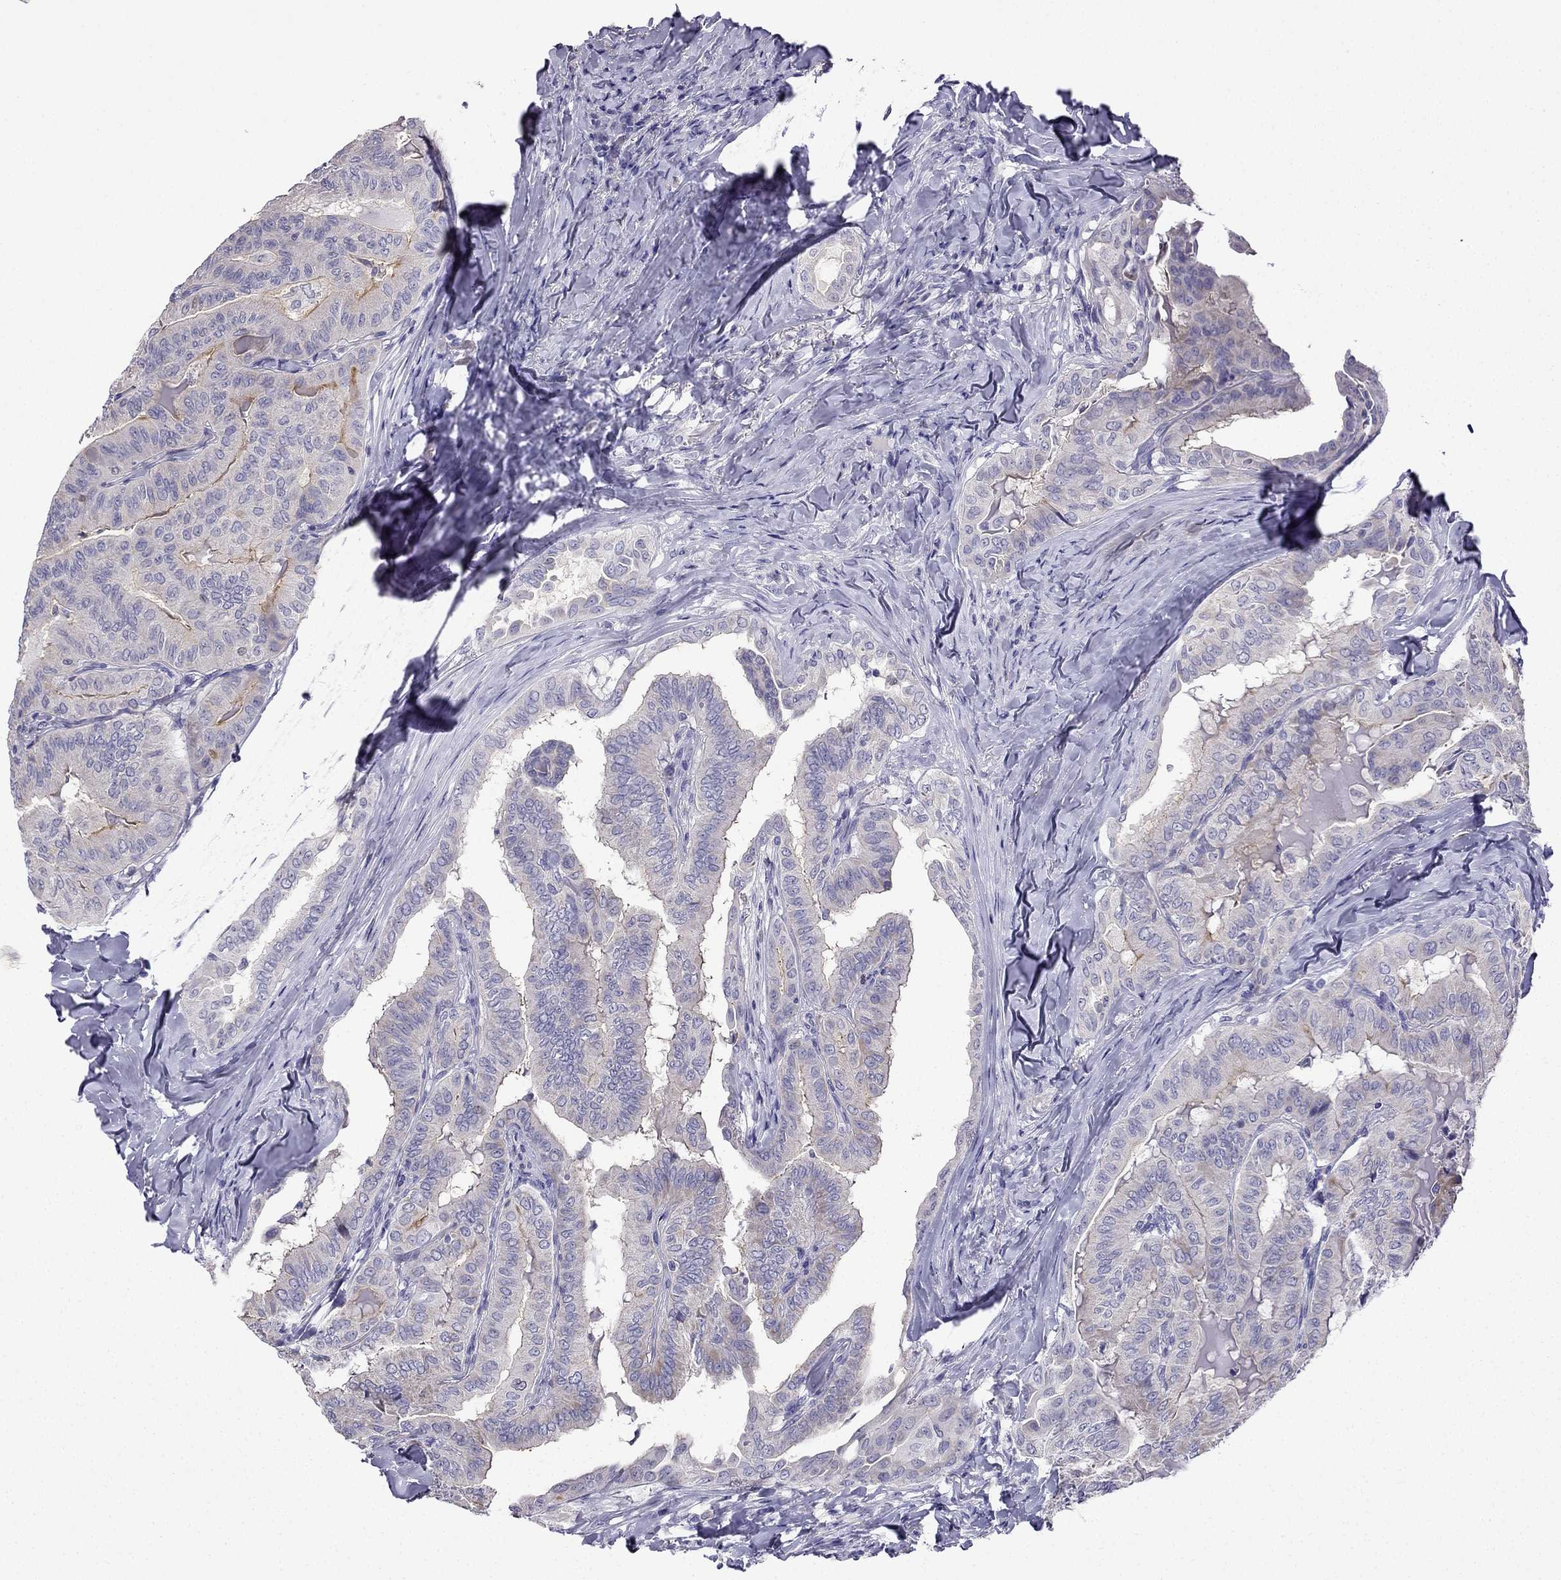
{"staining": {"intensity": "negative", "quantity": "none", "location": "none"}, "tissue": "thyroid cancer", "cell_type": "Tumor cells", "image_type": "cancer", "snomed": [{"axis": "morphology", "description": "Papillary adenocarcinoma, NOS"}, {"axis": "topography", "description": "Thyroid gland"}], "caption": "DAB immunohistochemical staining of papillary adenocarcinoma (thyroid) exhibits no significant expression in tumor cells.", "gene": "UHRF1", "patient": {"sex": "female", "age": 68}}